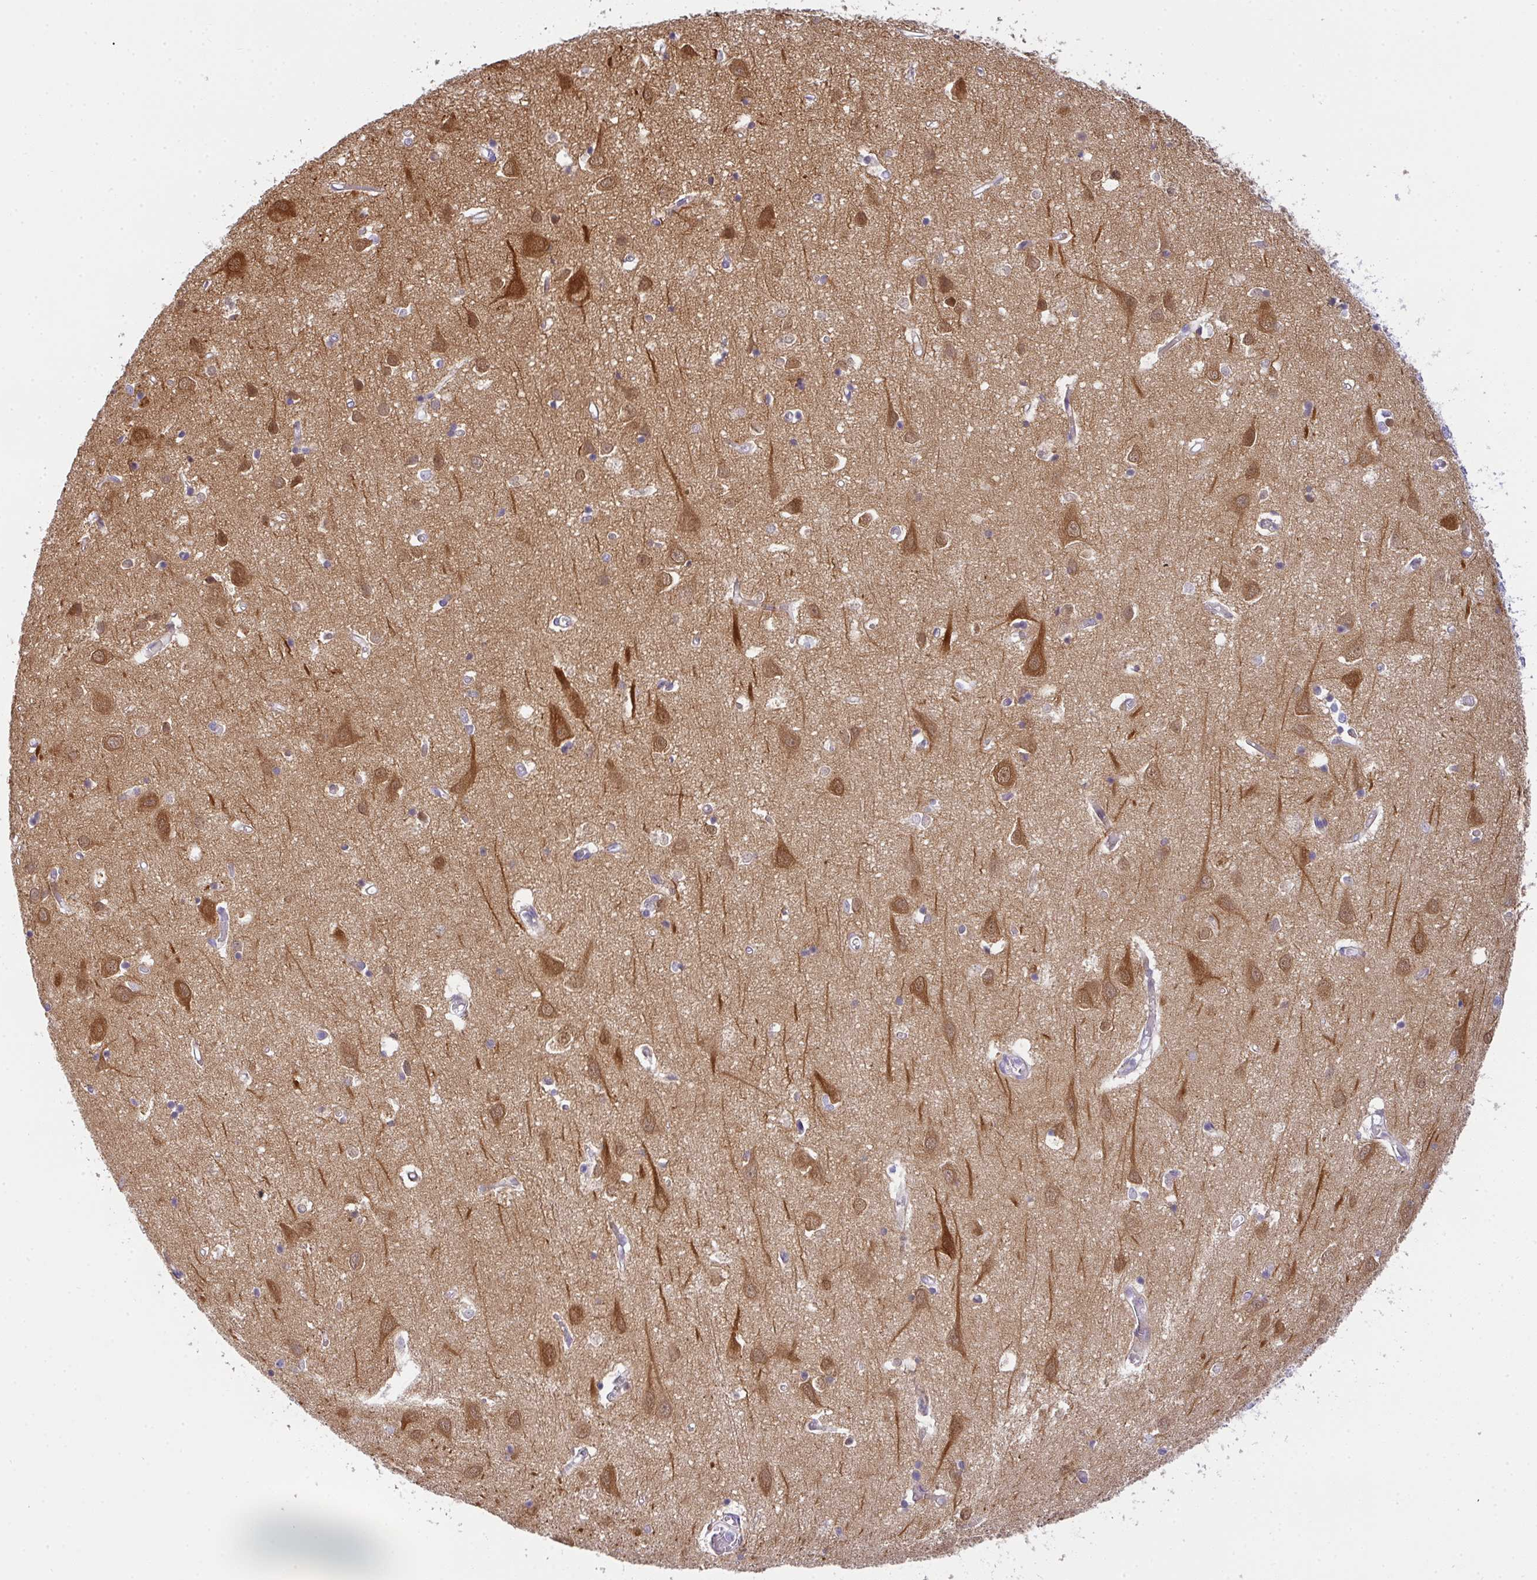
{"staining": {"intensity": "negative", "quantity": "none", "location": "none"}, "tissue": "cerebral cortex", "cell_type": "Endothelial cells", "image_type": "normal", "snomed": [{"axis": "morphology", "description": "Normal tissue, NOS"}, {"axis": "topography", "description": "Cerebral cortex"}], "caption": "This is an IHC image of normal cerebral cortex. There is no staining in endothelial cells.", "gene": "COX7B", "patient": {"sex": "male", "age": 70}}